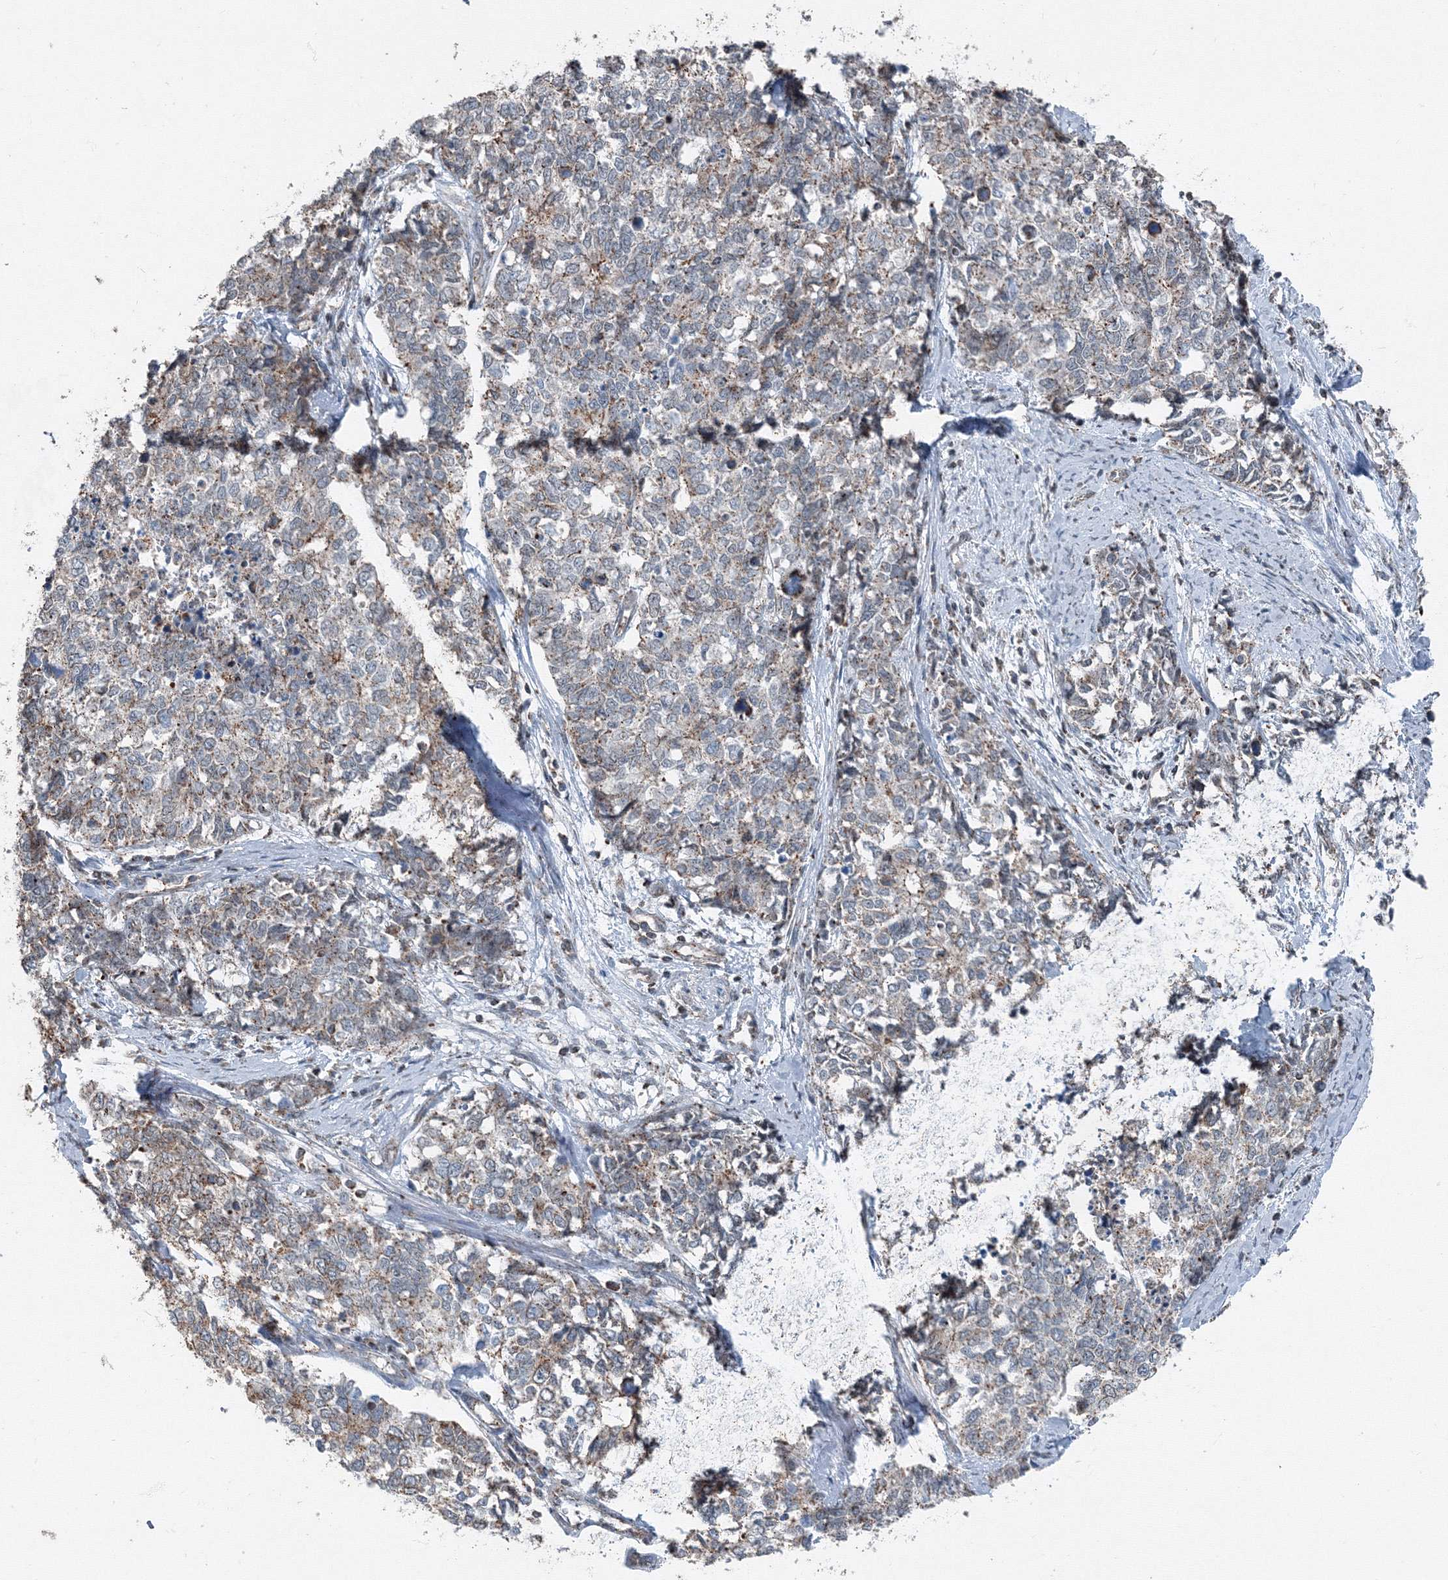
{"staining": {"intensity": "moderate", "quantity": "25%-75%", "location": "cytoplasmic/membranous"}, "tissue": "cervical cancer", "cell_type": "Tumor cells", "image_type": "cancer", "snomed": [{"axis": "morphology", "description": "Squamous cell carcinoma, NOS"}, {"axis": "topography", "description": "Cervix"}], "caption": "A micrograph of cervical cancer (squamous cell carcinoma) stained for a protein reveals moderate cytoplasmic/membranous brown staining in tumor cells. The staining was performed using DAB to visualize the protein expression in brown, while the nuclei were stained in blue with hematoxylin (Magnification: 20x).", "gene": "AASDH", "patient": {"sex": "female", "age": 63}}